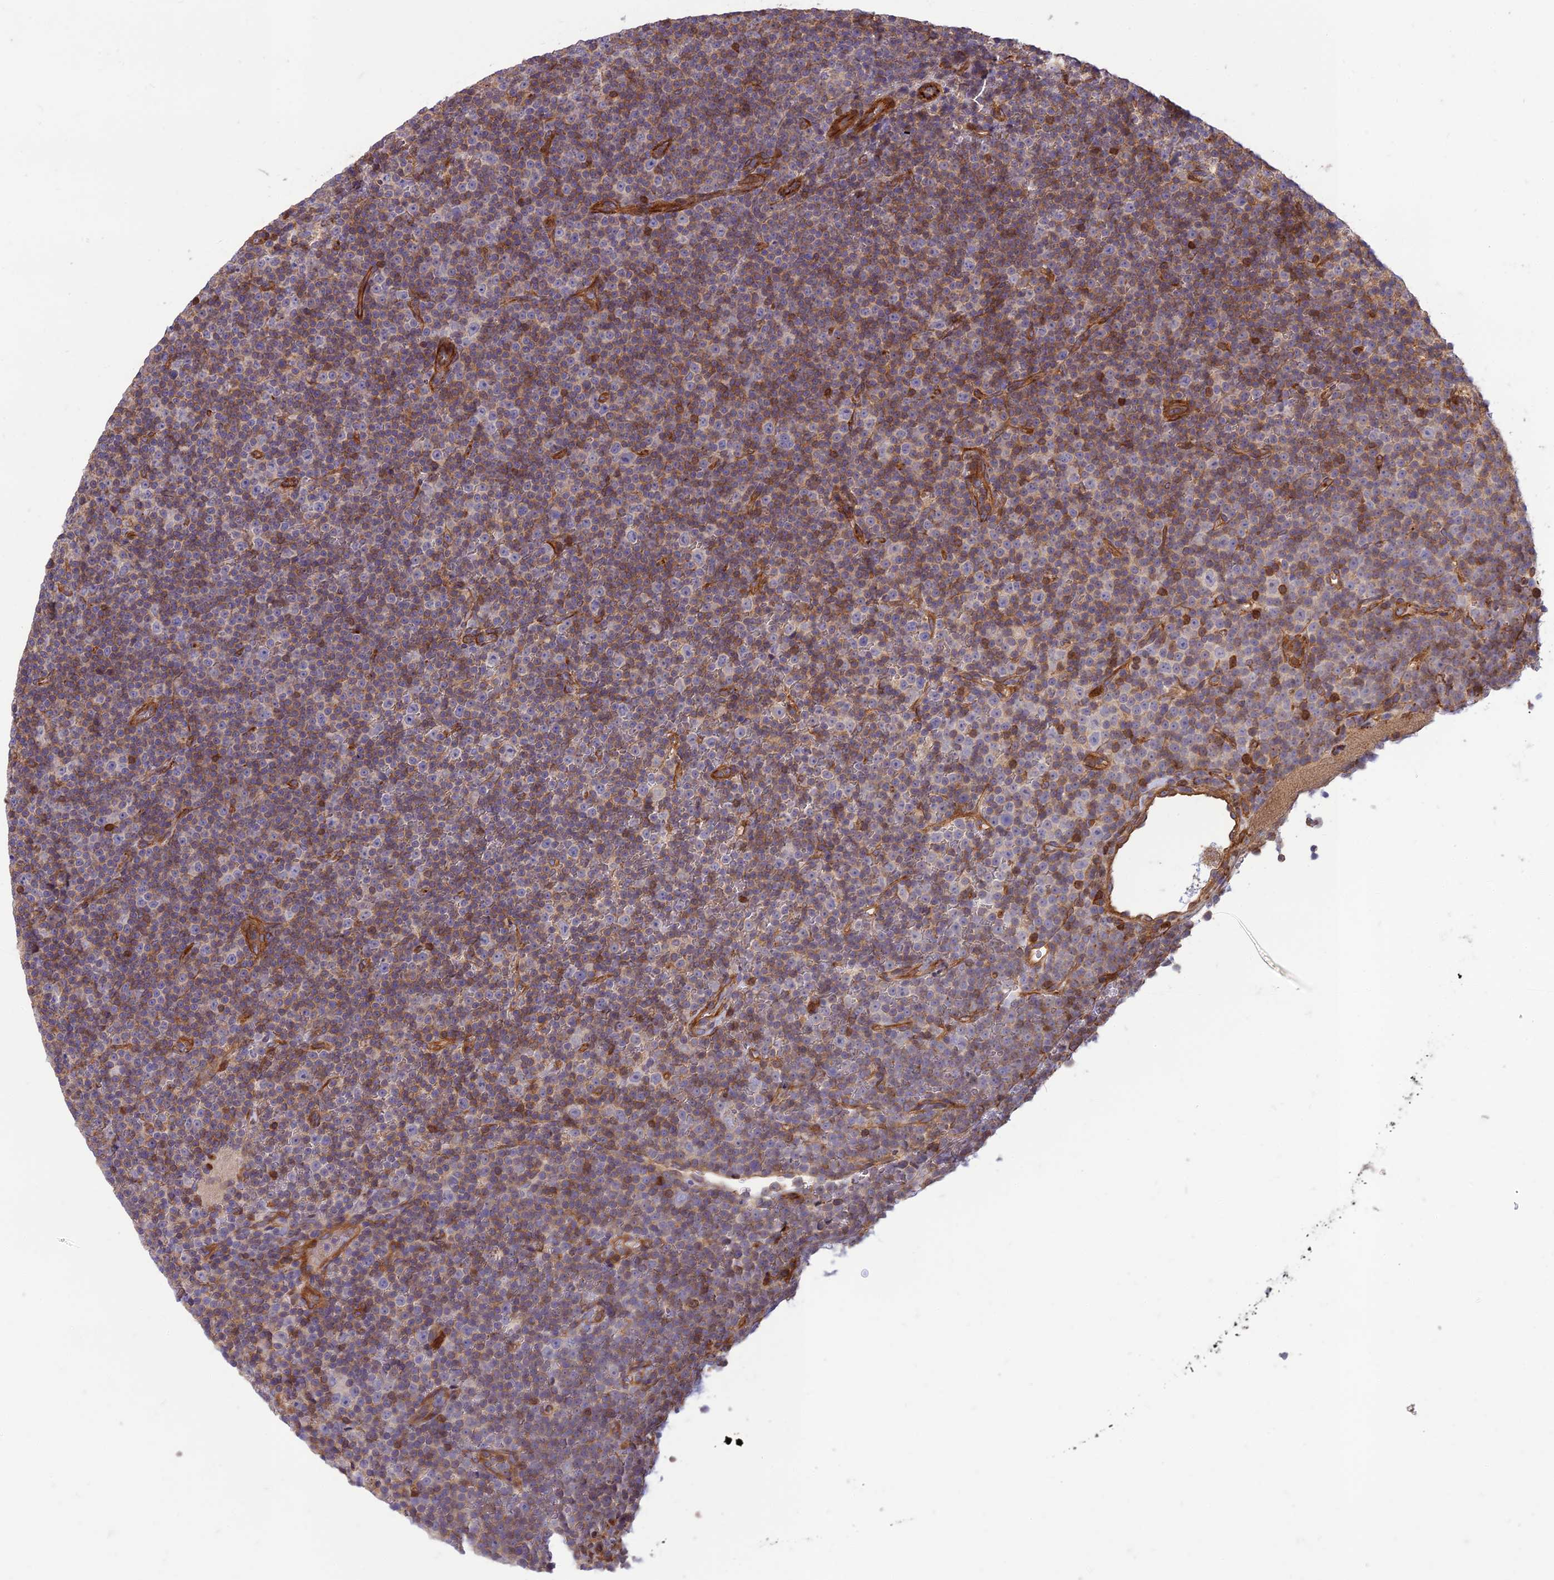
{"staining": {"intensity": "moderate", "quantity": "25%-75%", "location": "cytoplasmic/membranous"}, "tissue": "lymphoma", "cell_type": "Tumor cells", "image_type": "cancer", "snomed": [{"axis": "morphology", "description": "Malignant lymphoma, non-Hodgkin's type, Low grade"}, {"axis": "topography", "description": "Lymph node"}], "caption": "Immunohistochemical staining of human lymphoma shows medium levels of moderate cytoplasmic/membranous protein positivity in about 25%-75% of tumor cells.", "gene": "HPSE2", "patient": {"sex": "female", "age": 67}}